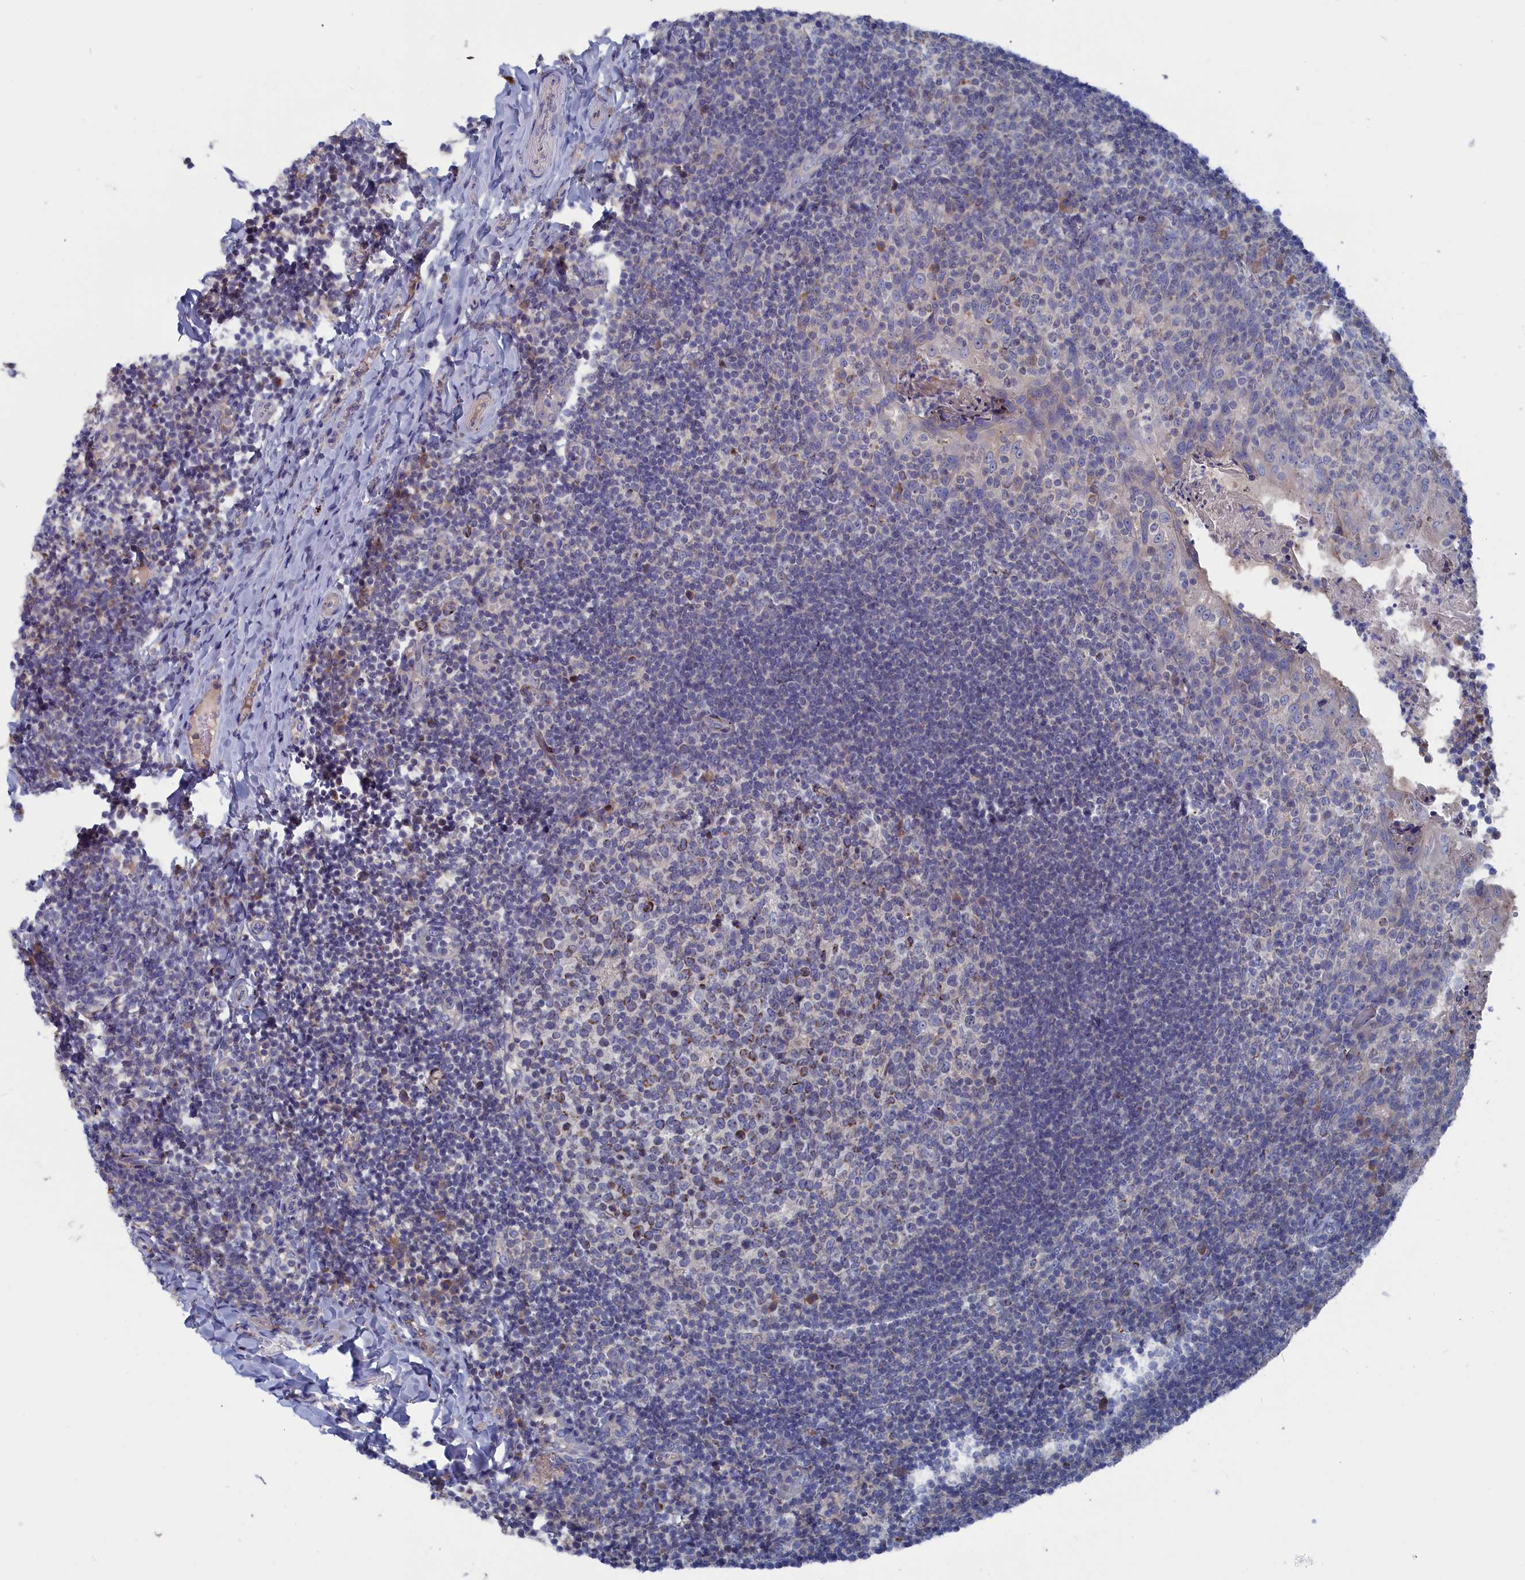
{"staining": {"intensity": "moderate", "quantity": "<25%", "location": "cytoplasmic/membranous"}, "tissue": "tonsil", "cell_type": "Germinal center cells", "image_type": "normal", "snomed": [{"axis": "morphology", "description": "Normal tissue, NOS"}, {"axis": "topography", "description": "Tonsil"}], "caption": "Protein staining displays moderate cytoplasmic/membranous staining in about <25% of germinal center cells in normal tonsil.", "gene": "CEND1", "patient": {"sex": "female", "age": 10}}